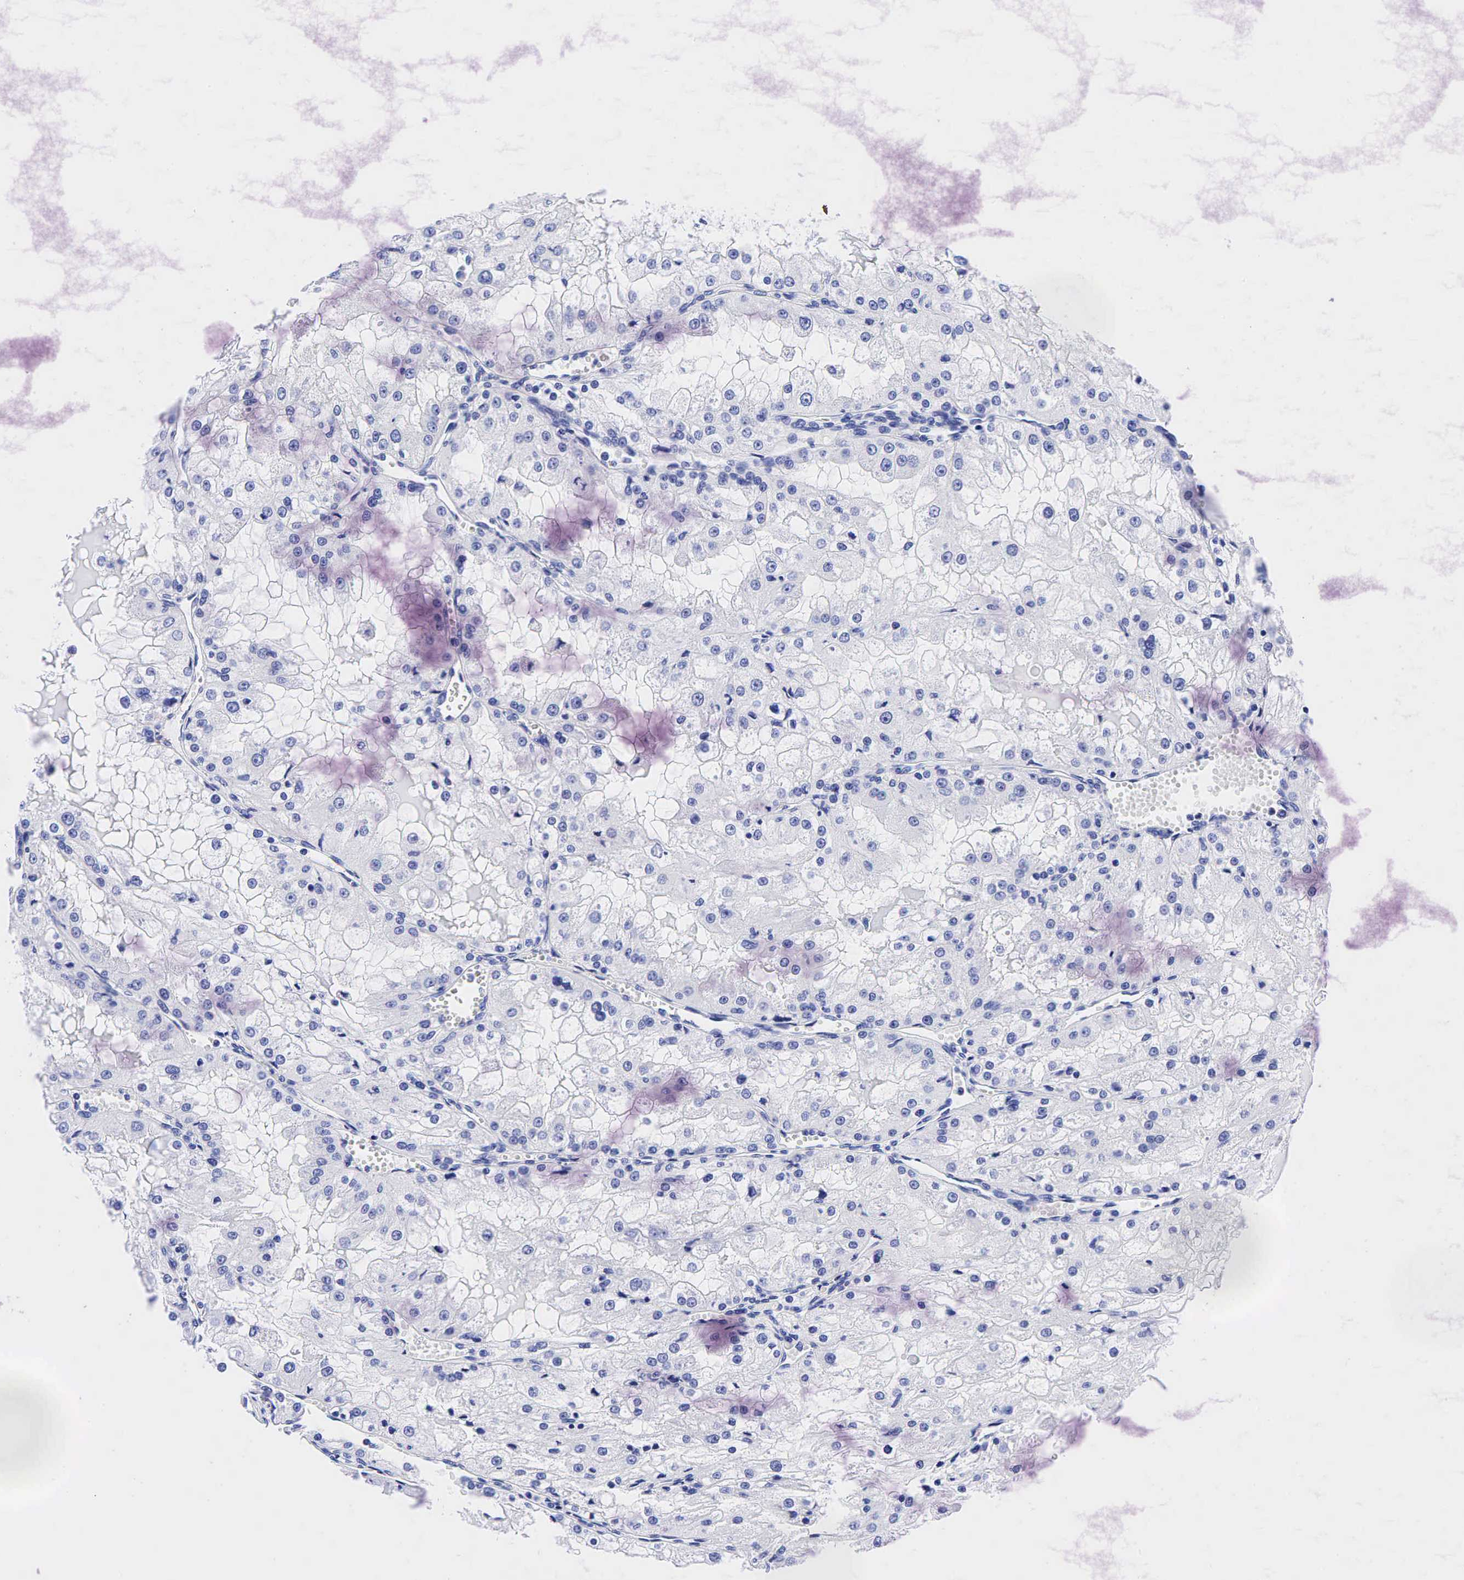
{"staining": {"intensity": "negative", "quantity": "none", "location": "none"}, "tissue": "renal cancer", "cell_type": "Tumor cells", "image_type": "cancer", "snomed": [{"axis": "morphology", "description": "Adenocarcinoma, NOS"}, {"axis": "topography", "description": "Kidney"}], "caption": "IHC photomicrograph of neoplastic tissue: human renal adenocarcinoma stained with DAB reveals no significant protein positivity in tumor cells. (DAB immunohistochemistry (IHC) visualized using brightfield microscopy, high magnification).", "gene": "ESR1", "patient": {"sex": "female", "age": 74}}